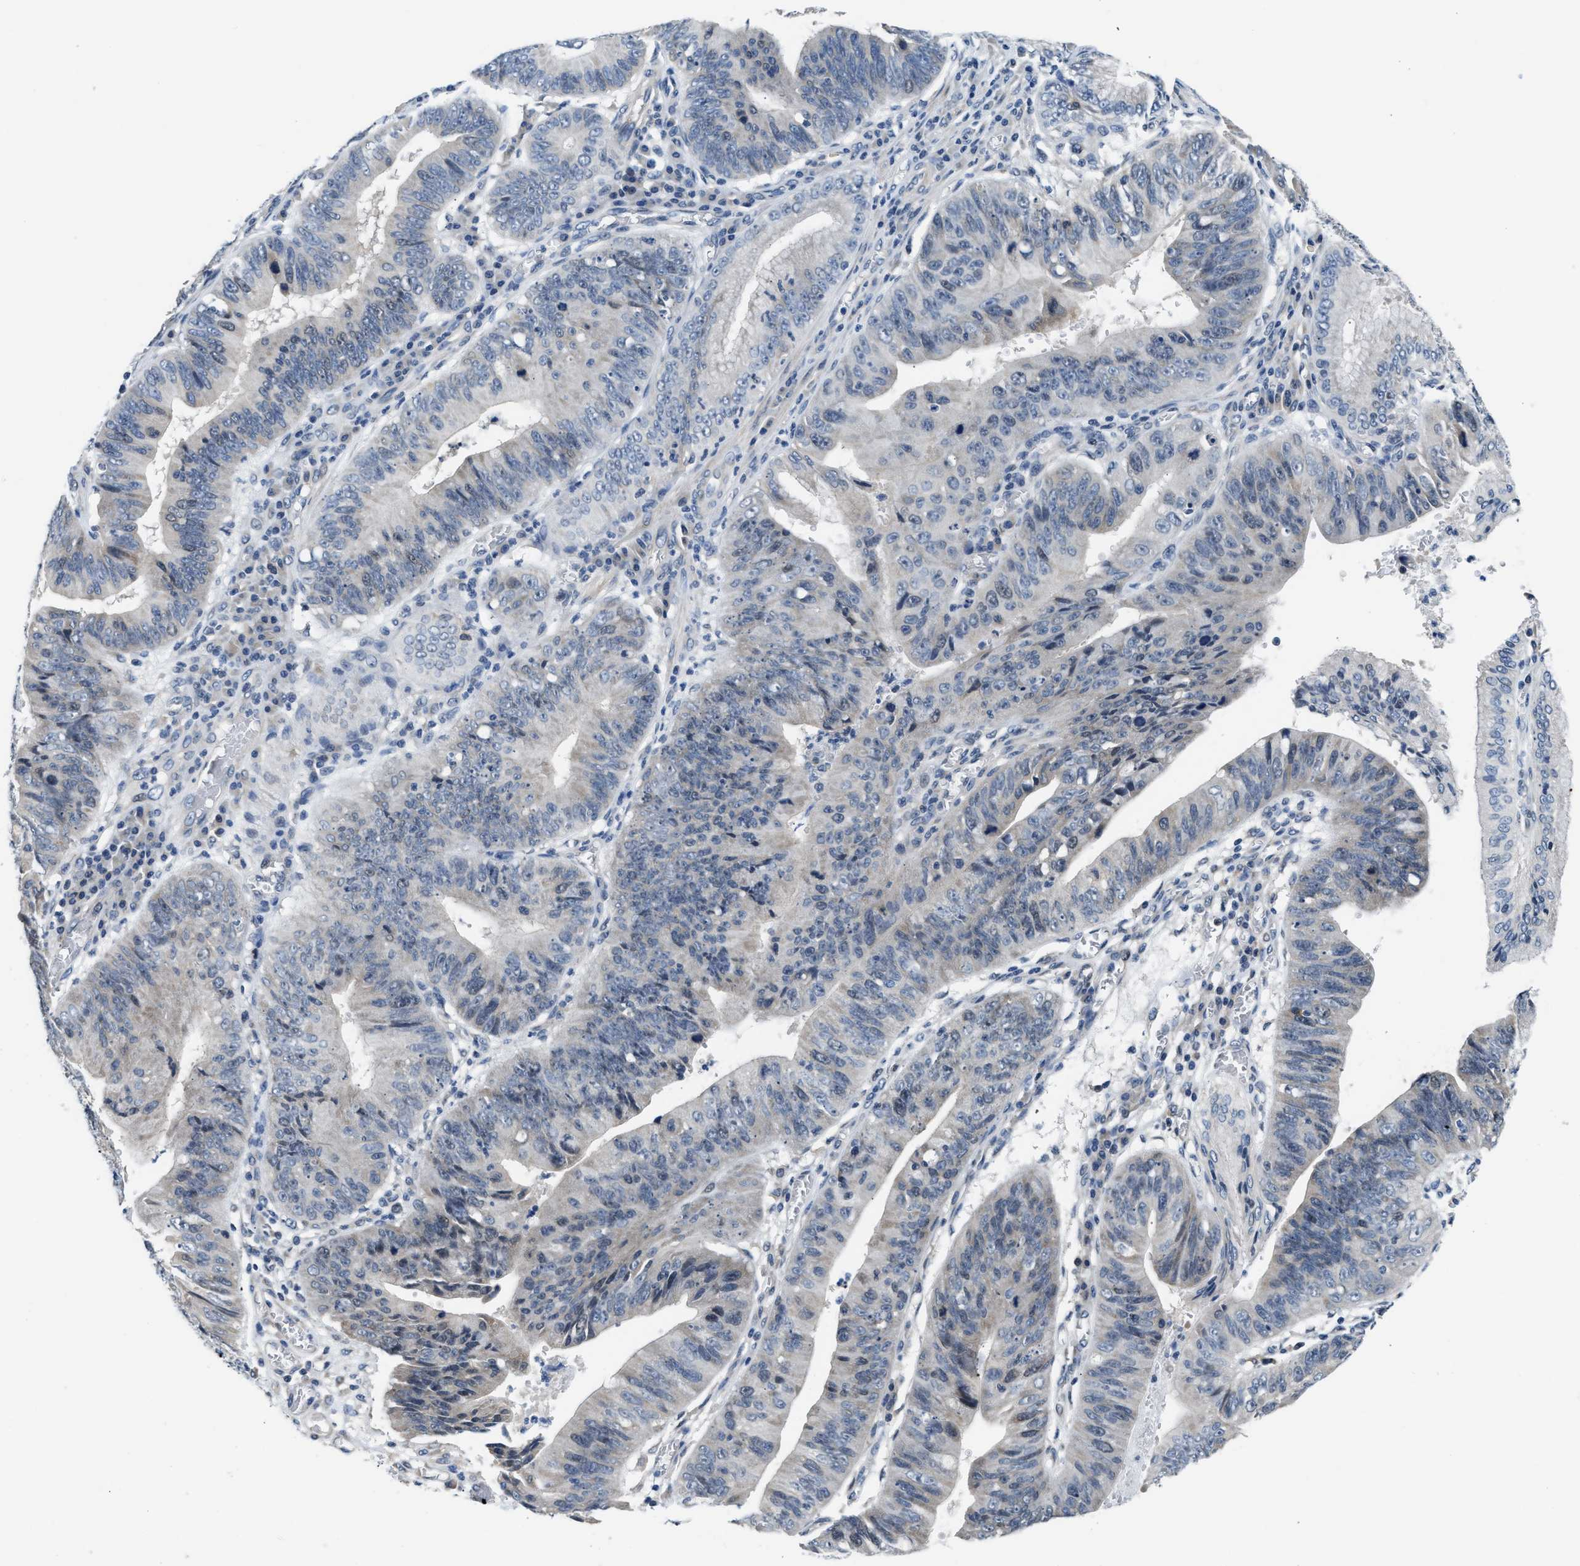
{"staining": {"intensity": "weak", "quantity": "<25%", "location": "cytoplasmic/membranous"}, "tissue": "stomach cancer", "cell_type": "Tumor cells", "image_type": "cancer", "snomed": [{"axis": "morphology", "description": "Adenocarcinoma, NOS"}, {"axis": "topography", "description": "Stomach"}], "caption": "Stomach cancer (adenocarcinoma) was stained to show a protein in brown. There is no significant staining in tumor cells.", "gene": "CLGN", "patient": {"sex": "male", "age": 59}}